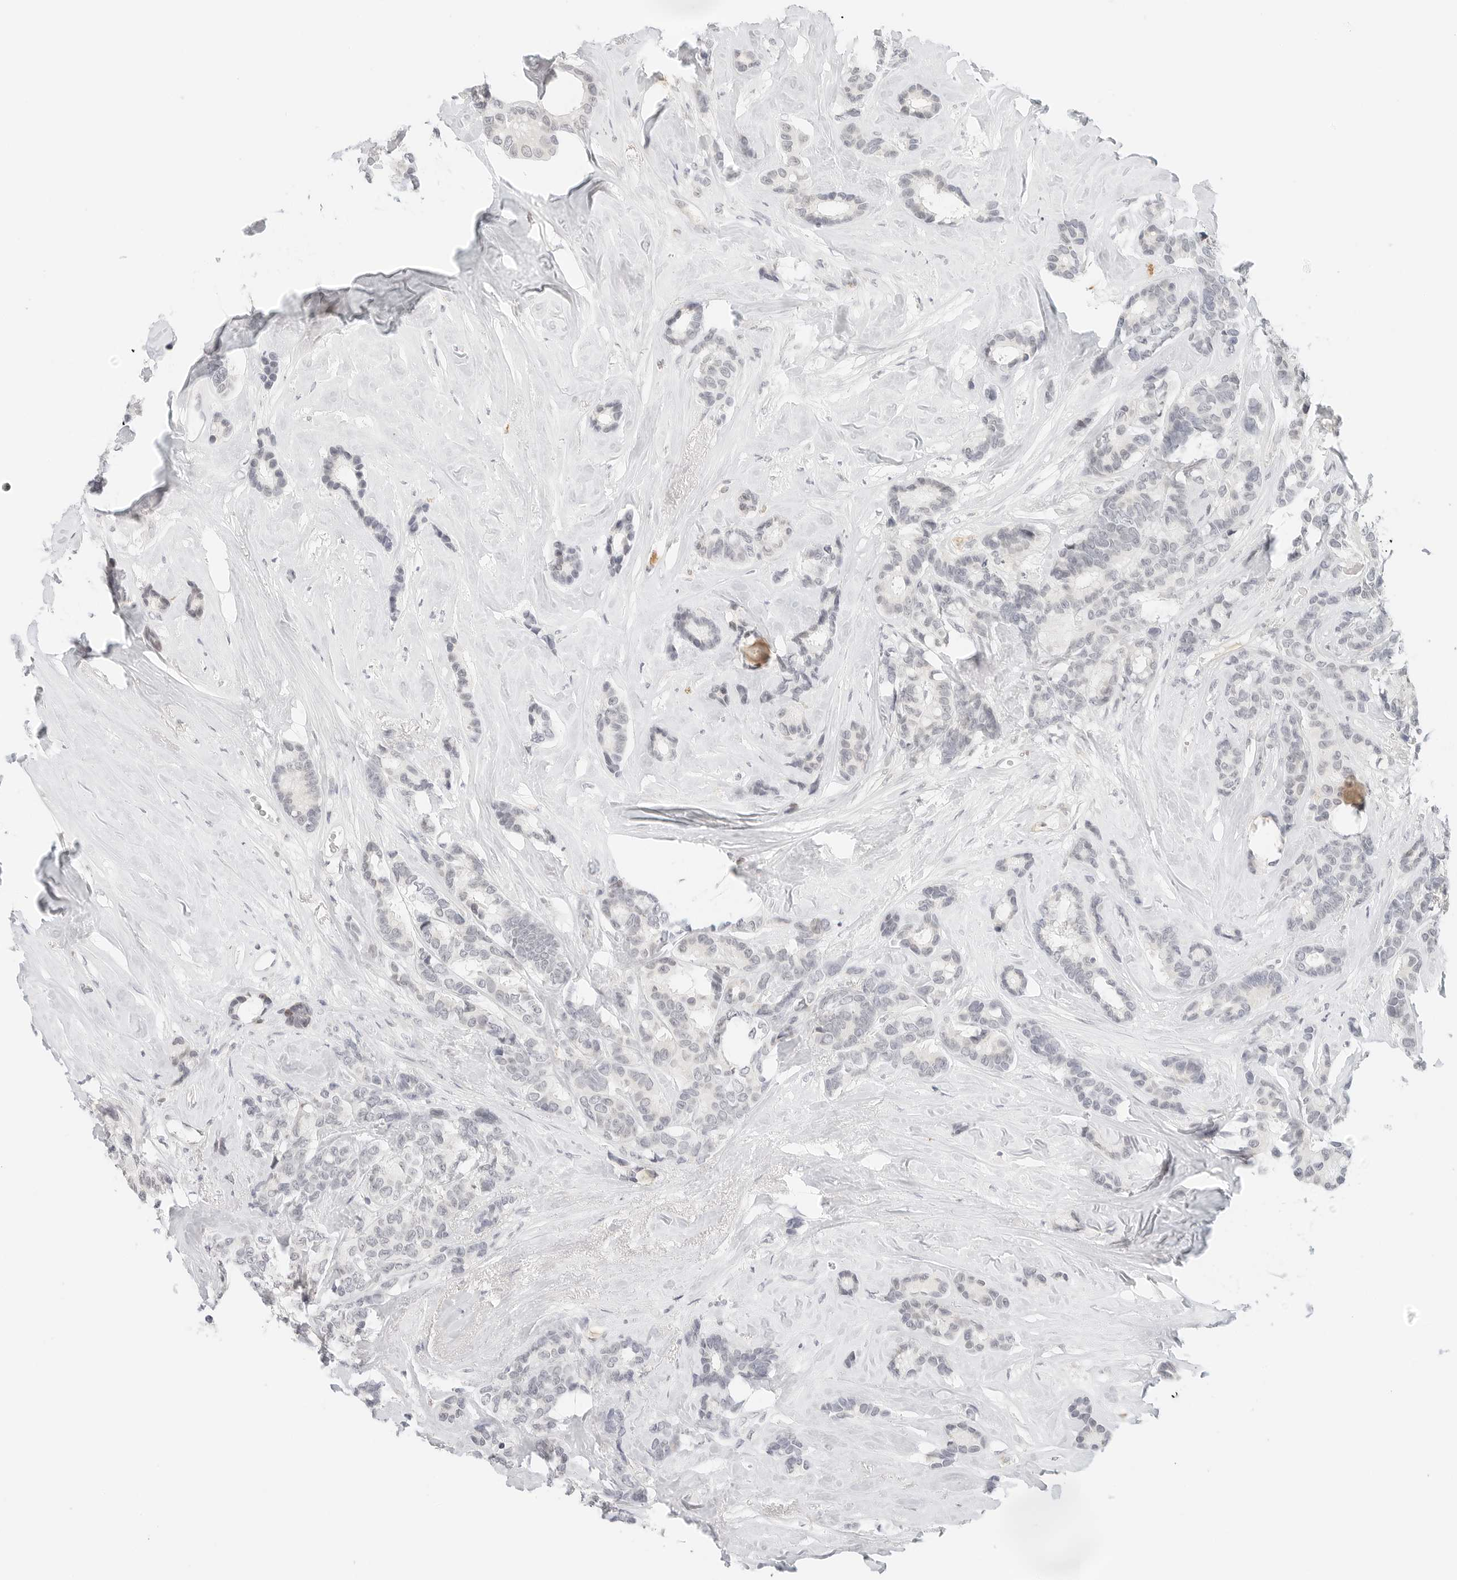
{"staining": {"intensity": "negative", "quantity": "none", "location": "none"}, "tissue": "breast cancer", "cell_type": "Tumor cells", "image_type": "cancer", "snomed": [{"axis": "morphology", "description": "Duct carcinoma"}, {"axis": "topography", "description": "Breast"}], "caption": "Immunohistochemistry micrograph of neoplastic tissue: breast cancer stained with DAB (3,3'-diaminobenzidine) exhibits no significant protein positivity in tumor cells.", "gene": "NEO1", "patient": {"sex": "female", "age": 87}}